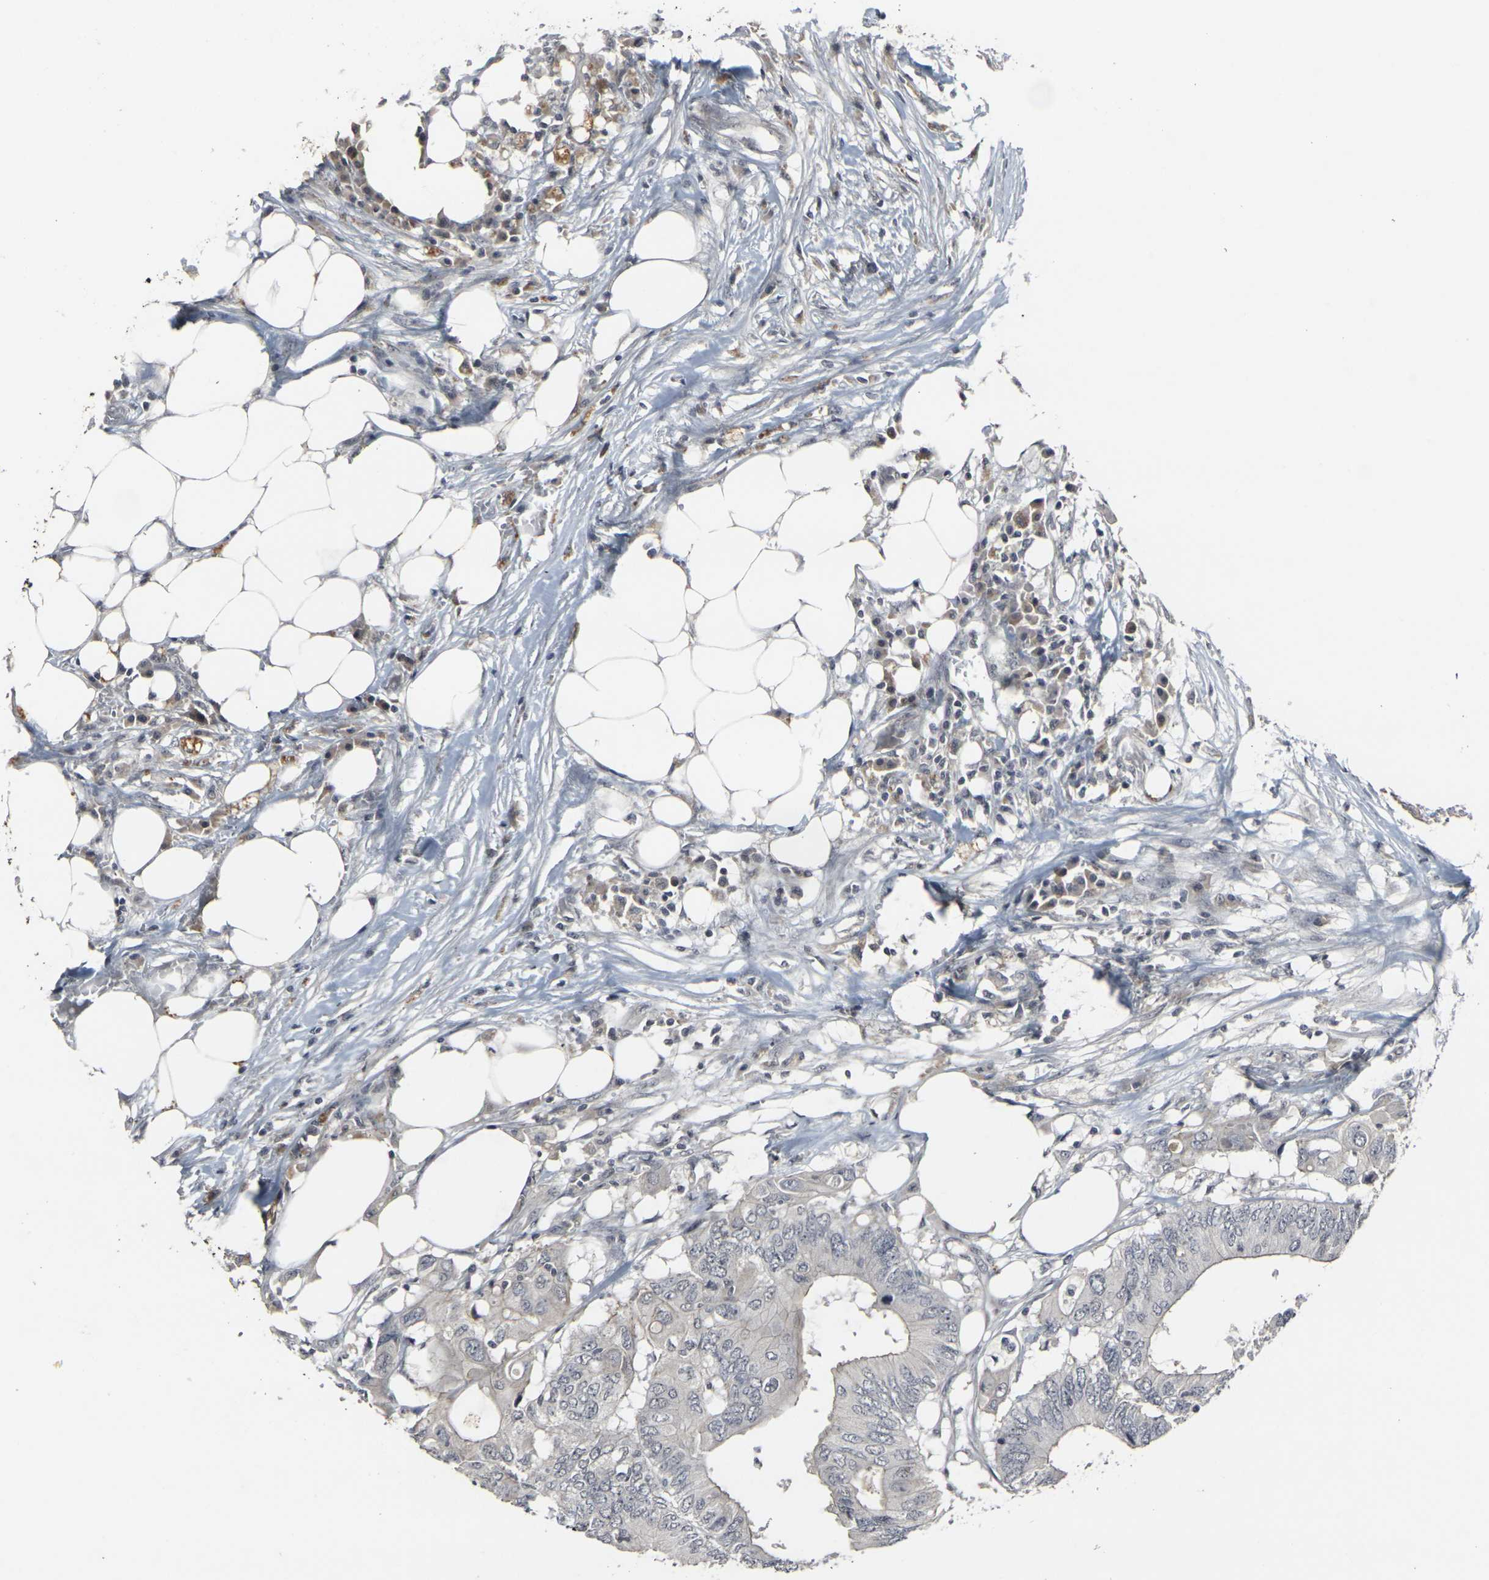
{"staining": {"intensity": "negative", "quantity": "none", "location": "none"}, "tissue": "colorectal cancer", "cell_type": "Tumor cells", "image_type": "cancer", "snomed": [{"axis": "morphology", "description": "Adenocarcinoma, NOS"}, {"axis": "topography", "description": "Colon"}], "caption": "An image of human colorectal cancer is negative for staining in tumor cells. (DAB immunohistochemistry (IHC) with hematoxylin counter stain).", "gene": "GPR19", "patient": {"sex": "male", "age": 71}}